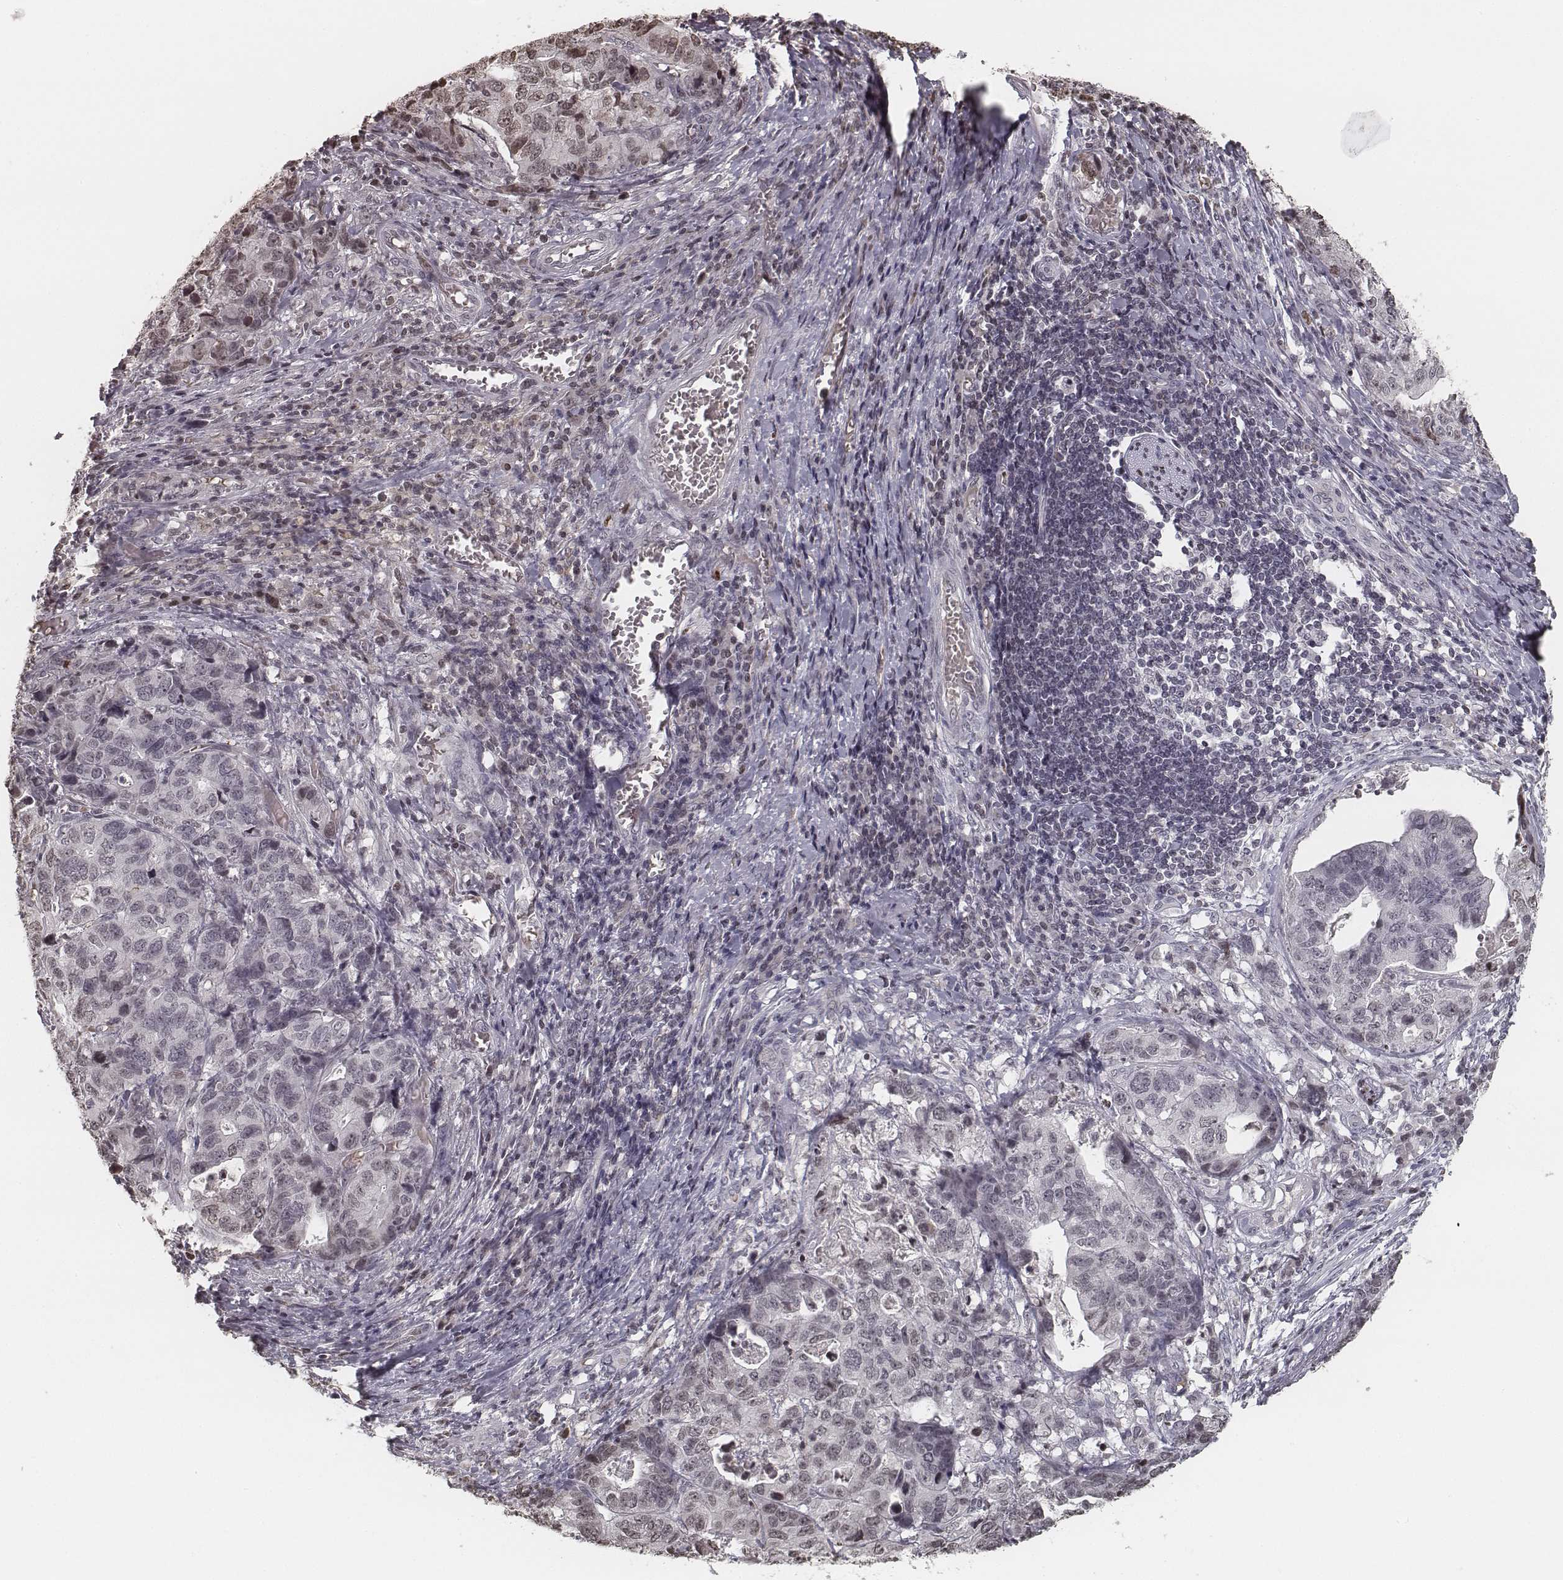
{"staining": {"intensity": "negative", "quantity": "none", "location": "none"}, "tissue": "stomach cancer", "cell_type": "Tumor cells", "image_type": "cancer", "snomed": [{"axis": "morphology", "description": "Adenocarcinoma, NOS"}, {"axis": "topography", "description": "Stomach, upper"}], "caption": "An image of adenocarcinoma (stomach) stained for a protein shows no brown staining in tumor cells. (Brightfield microscopy of DAB (3,3'-diaminobenzidine) immunohistochemistry (IHC) at high magnification).", "gene": "HMGA2", "patient": {"sex": "female", "age": 67}}